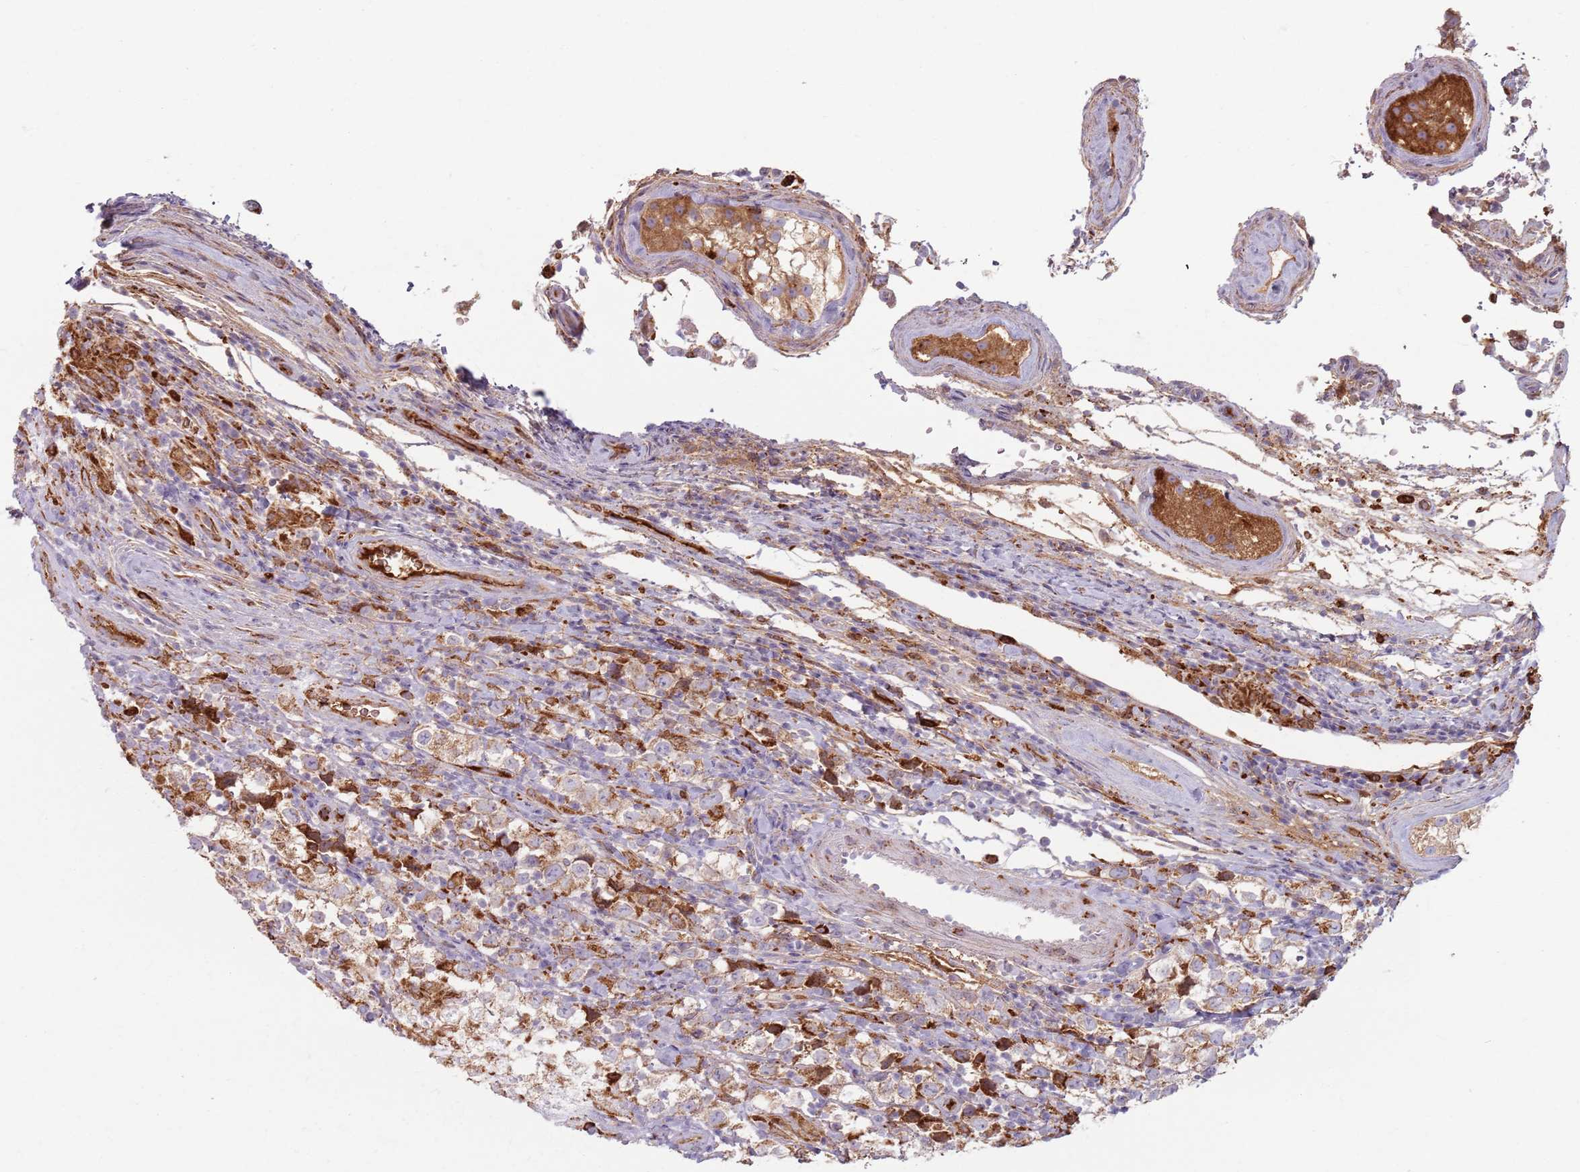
{"staining": {"intensity": "weak", "quantity": "25%-75%", "location": "cytoplasmic/membranous"}, "tissue": "testis cancer", "cell_type": "Tumor cells", "image_type": "cancer", "snomed": [{"axis": "morphology", "description": "Seminoma, NOS"}, {"axis": "morphology", "description": "Carcinoma, Embryonal, NOS"}, {"axis": "topography", "description": "Testis"}], "caption": "Human embryonal carcinoma (testis) stained with a brown dye exhibits weak cytoplasmic/membranous positive positivity in about 25%-75% of tumor cells.", "gene": "COLGALT1", "patient": {"sex": "male", "age": 41}}